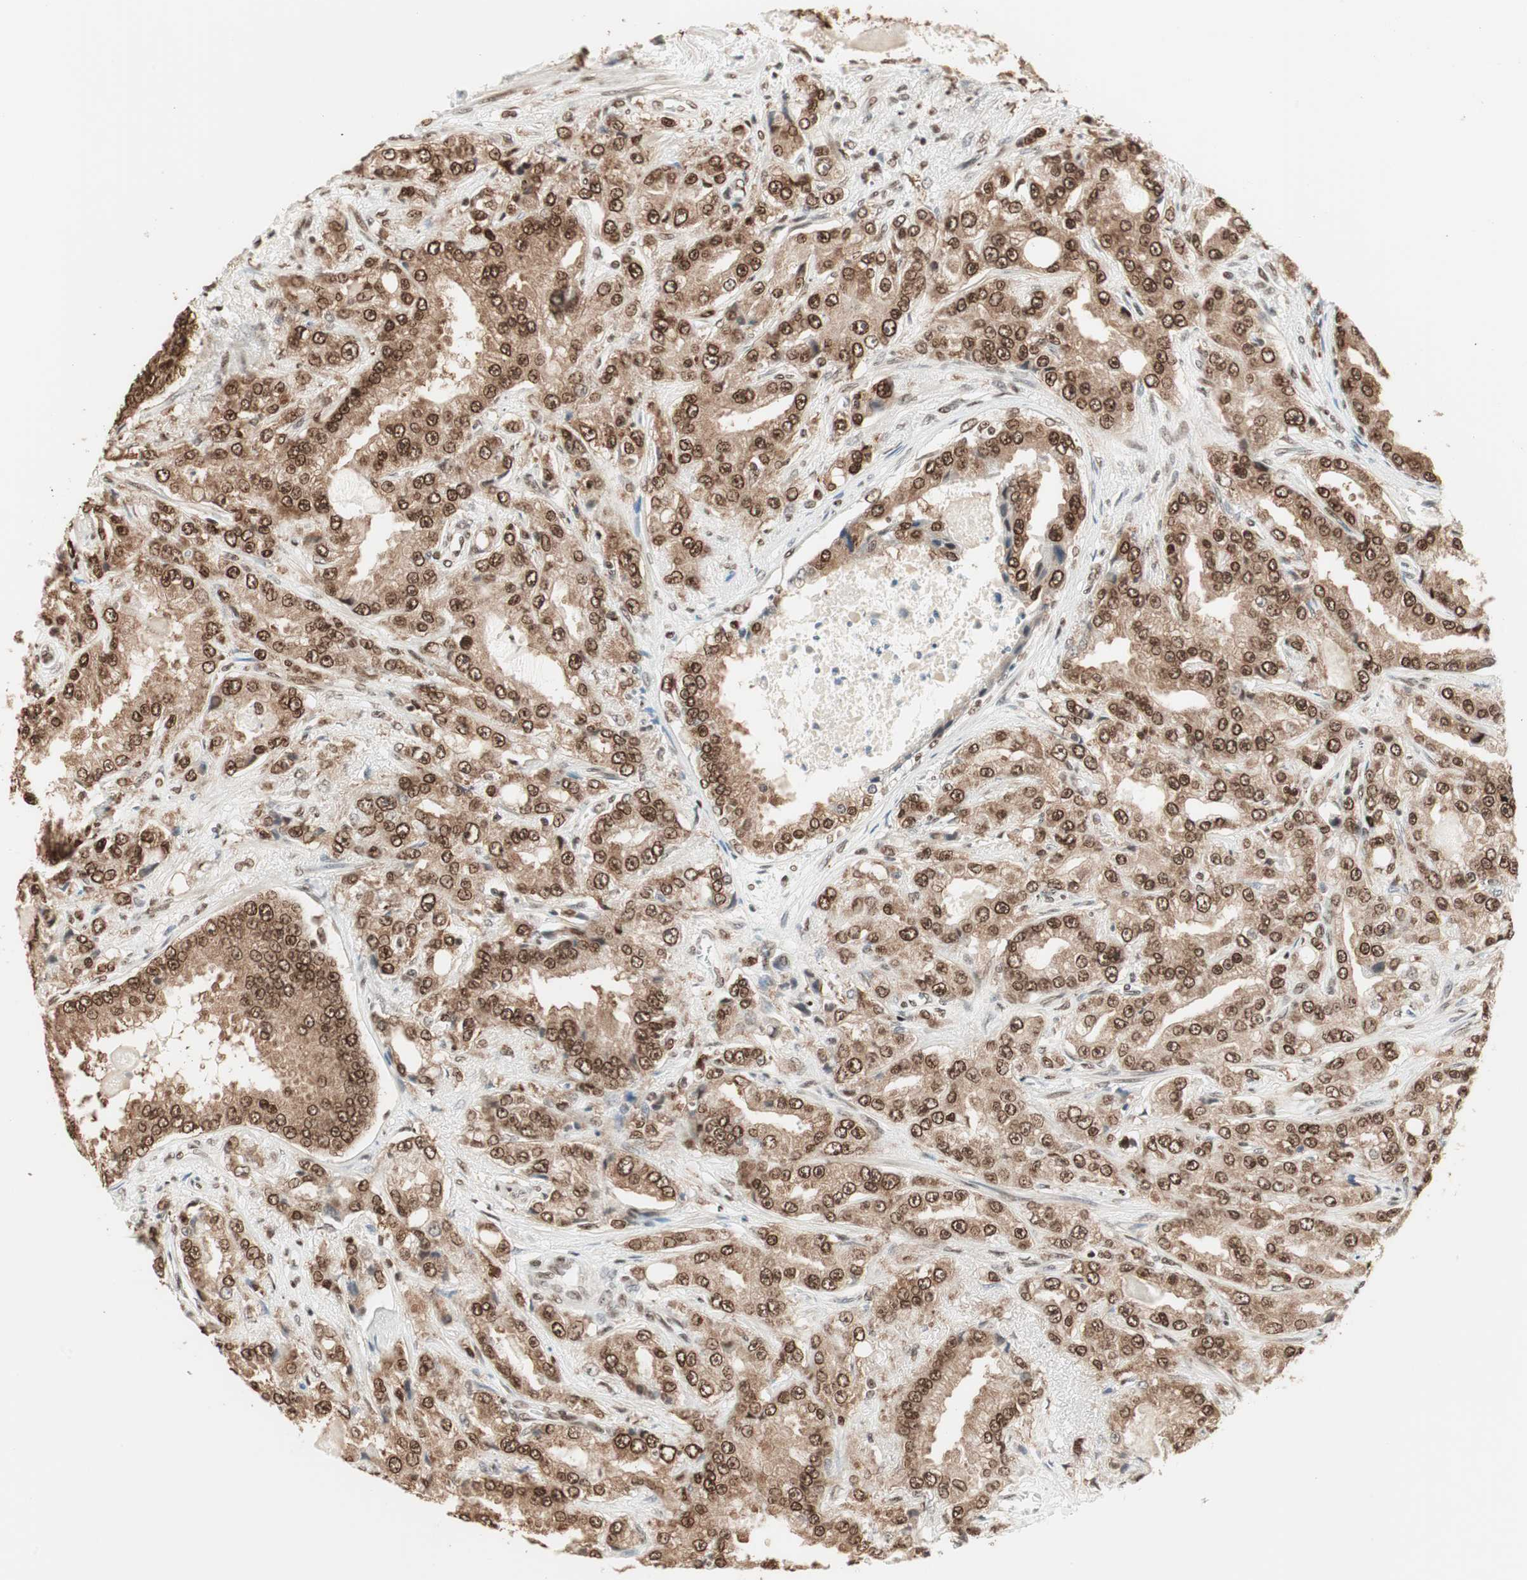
{"staining": {"intensity": "strong", "quantity": ">75%", "location": "cytoplasmic/membranous,nuclear"}, "tissue": "prostate cancer", "cell_type": "Tumor cells", "image_type": "cancer", "snomed": [{"axis": "morphology", "description": "Adenocarcinoma, High grade"}, {"axis": "topography", "description": "Prostate"}], "caption": "An immunohistochemistry (IHC) micrograph of tumor tissue is shown. Protein staining in brown shows strong cytoplasmic/membranous and nuclear positivity in prostate cancer within tumor cells. The staining was performed using DAB (3,3'-diaminobenzidine) to visualize the protein expression in brown, while the nuclei were stained in blue with hematoxylin (Magnification: 20x).", "gene": "SMARCE1", "patient": {"sex": "male", "age": 73}}